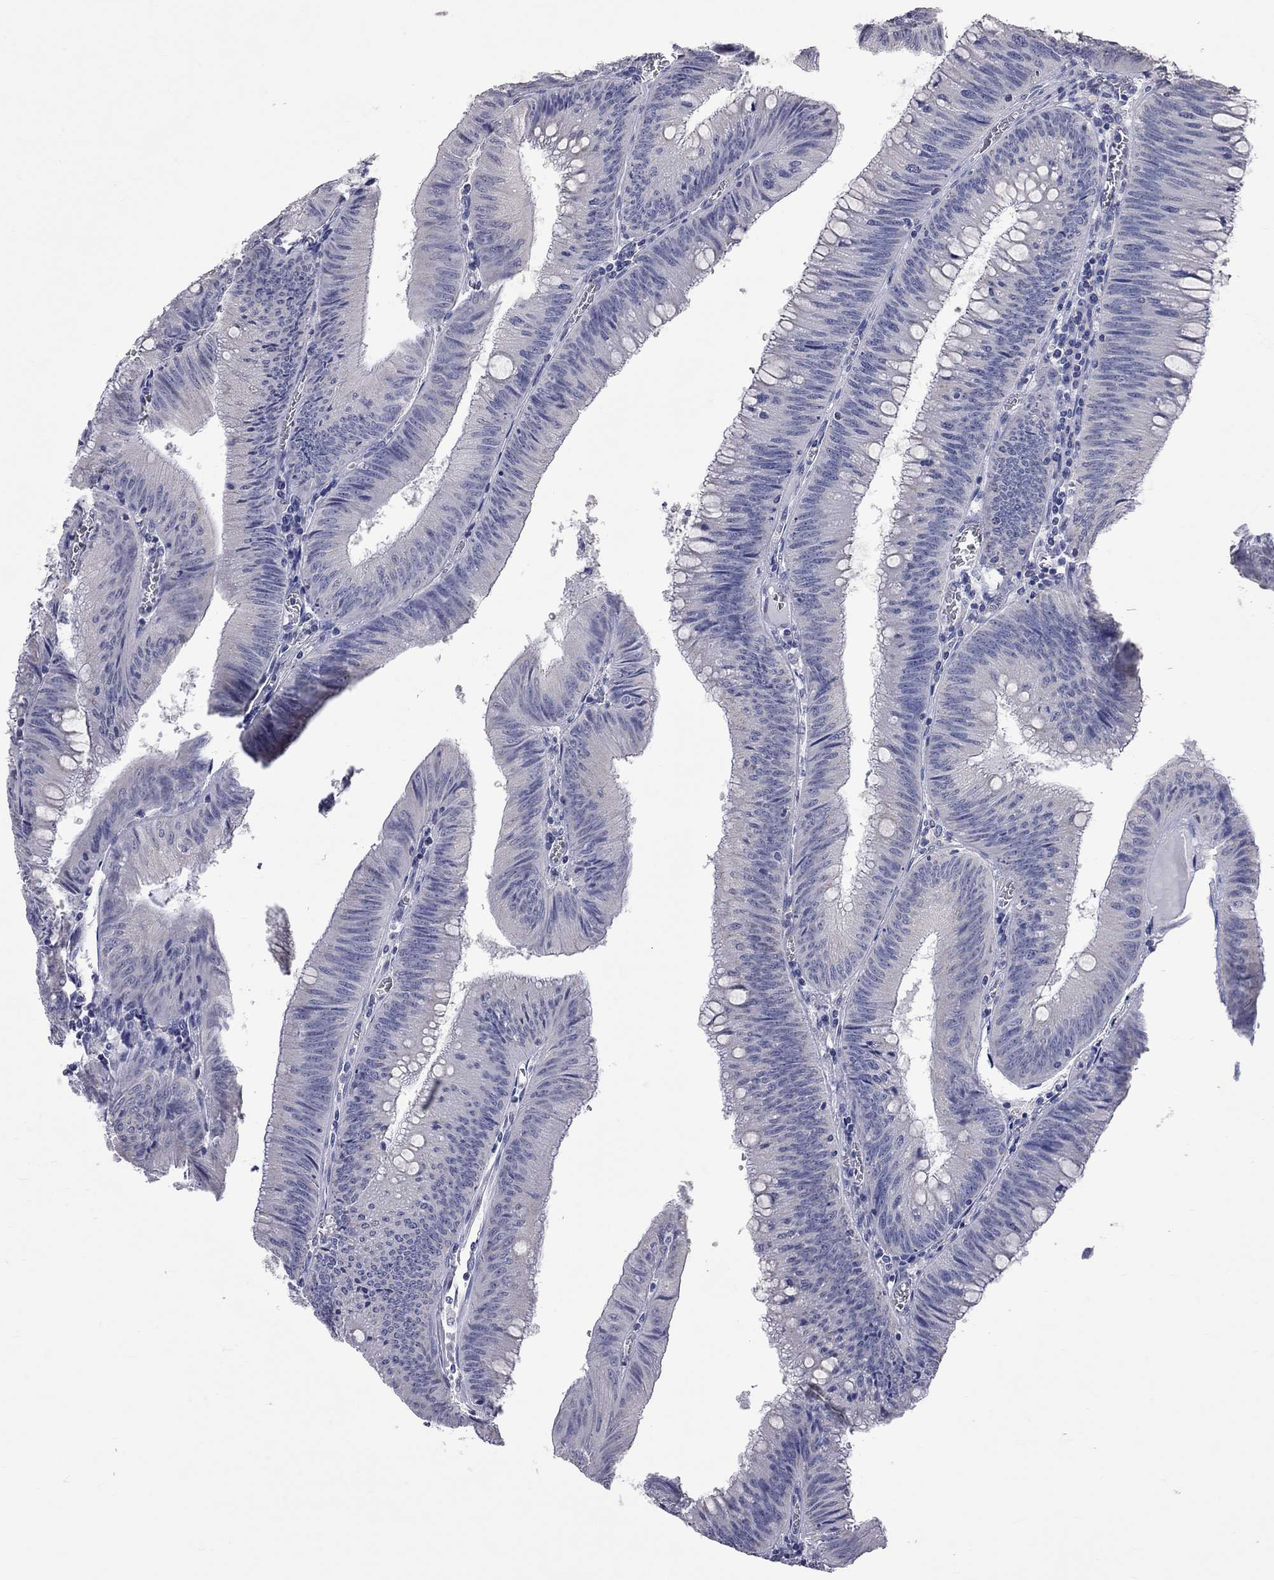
{"staining": {"intensity": "negative", "quantity": "none", "location": "none"}, "tissue": "colorectal cancer", "cell_type": "Tumor cells", "image_type": "cancer", "snomed": [{"axis": "morphology", "description": "Adenocarcinoma, NOS"}, {"axis": "topography", "description": "Rectum"}], "caption": "Immunohistochemical staining of human colorectal adenocarcinoma shows no significant staining in tumor cells.", "gene": "OPRK1", "patient": {"sex": "female", "age": 72}}